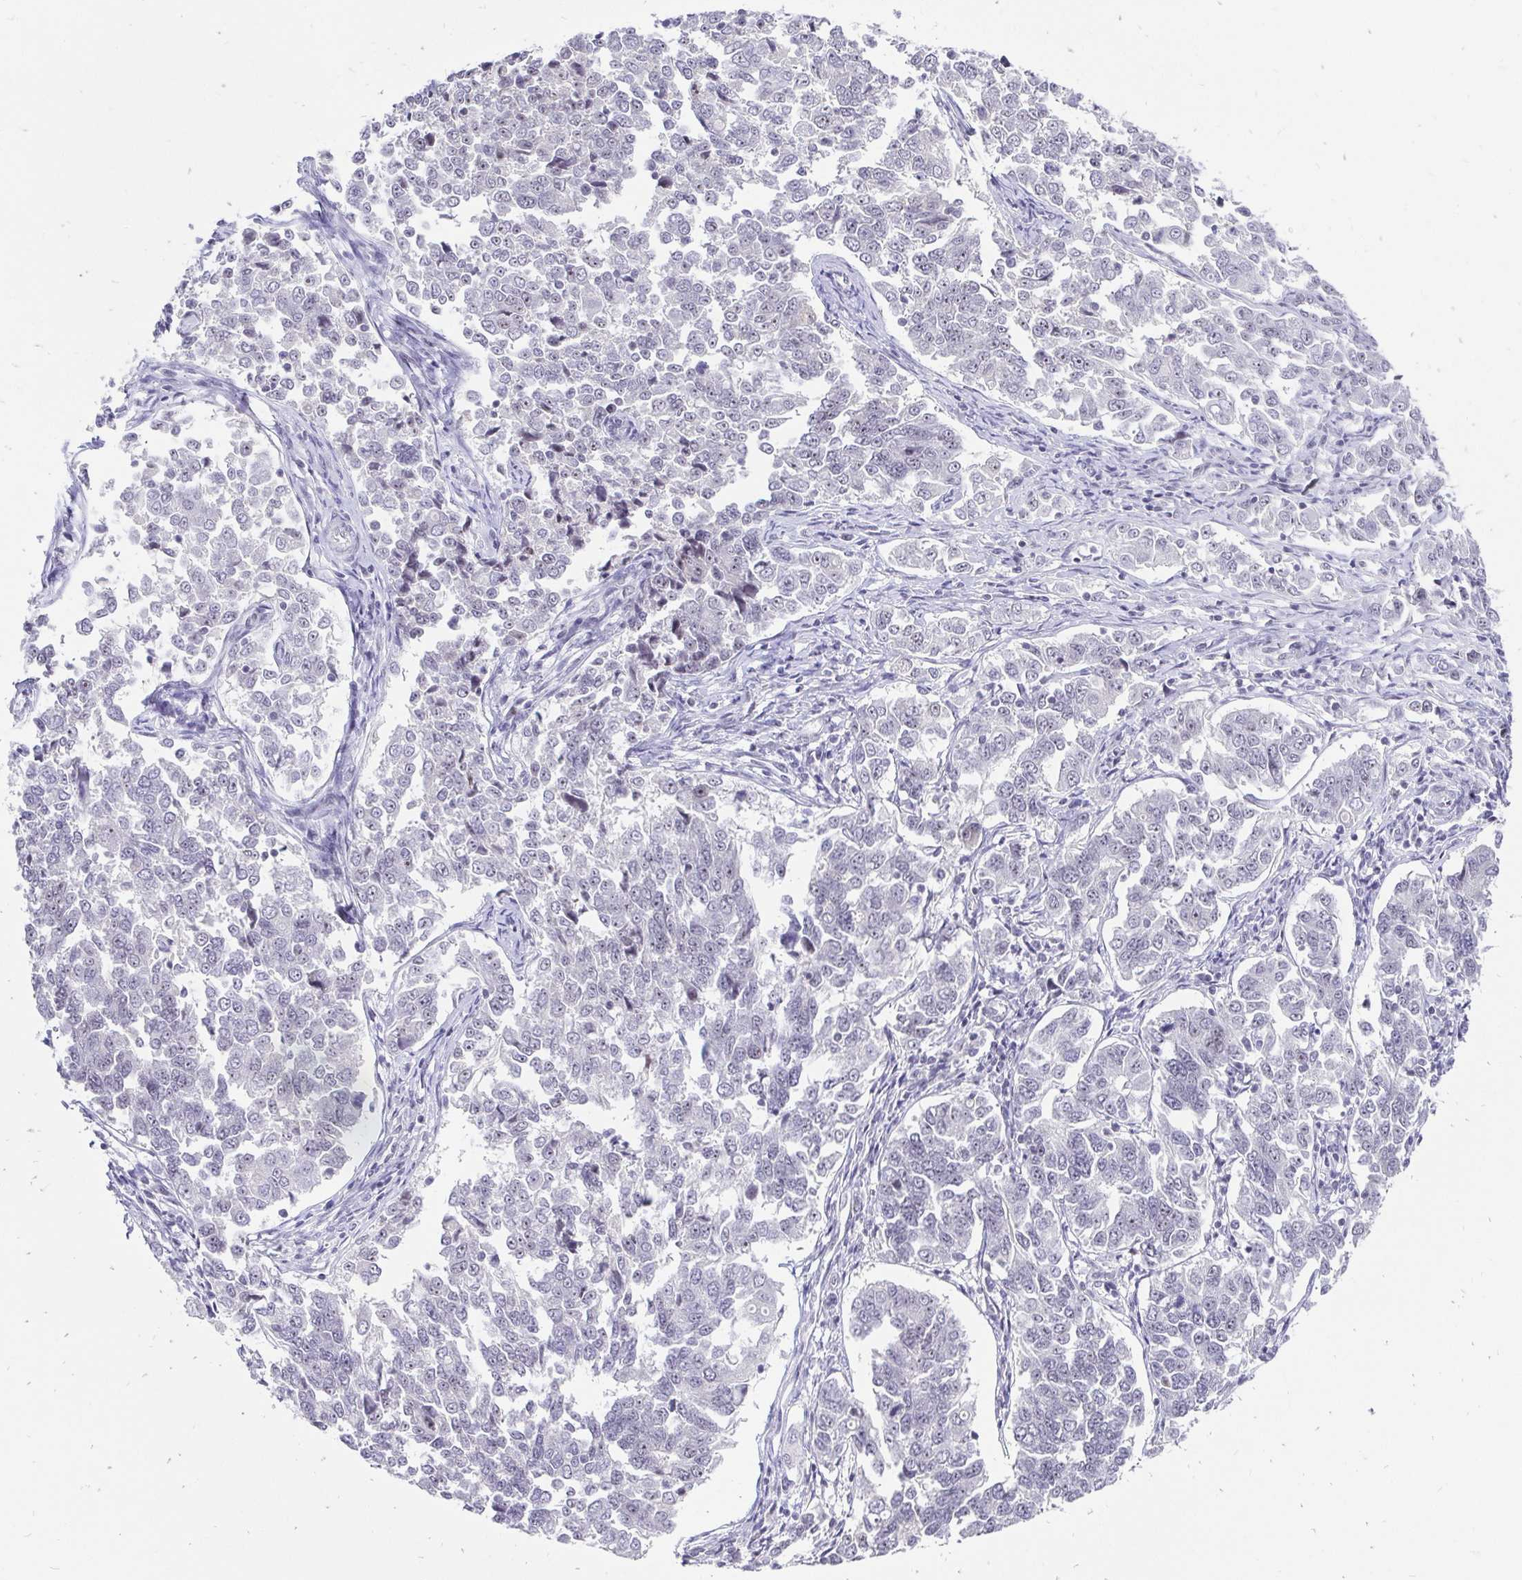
{"staining": {"intensity": "negative", "quantity": "none", "location": "none"}, "tissue": "endometrial cancer", "cell_type": "Tumor cells", "image_type": "cancer", "snomed": [{"axis": "morphology", "description": "Adenocarcinoma, NOS"}, {"axis": "topography", "description": "Endometrium"}], "caption": "The histopathology image demonstrates no staining of tumor cells in adenocarcinoma (endometrial).", "gene": "ZNF860", "patient": {"sex": "female", "age": 43}}